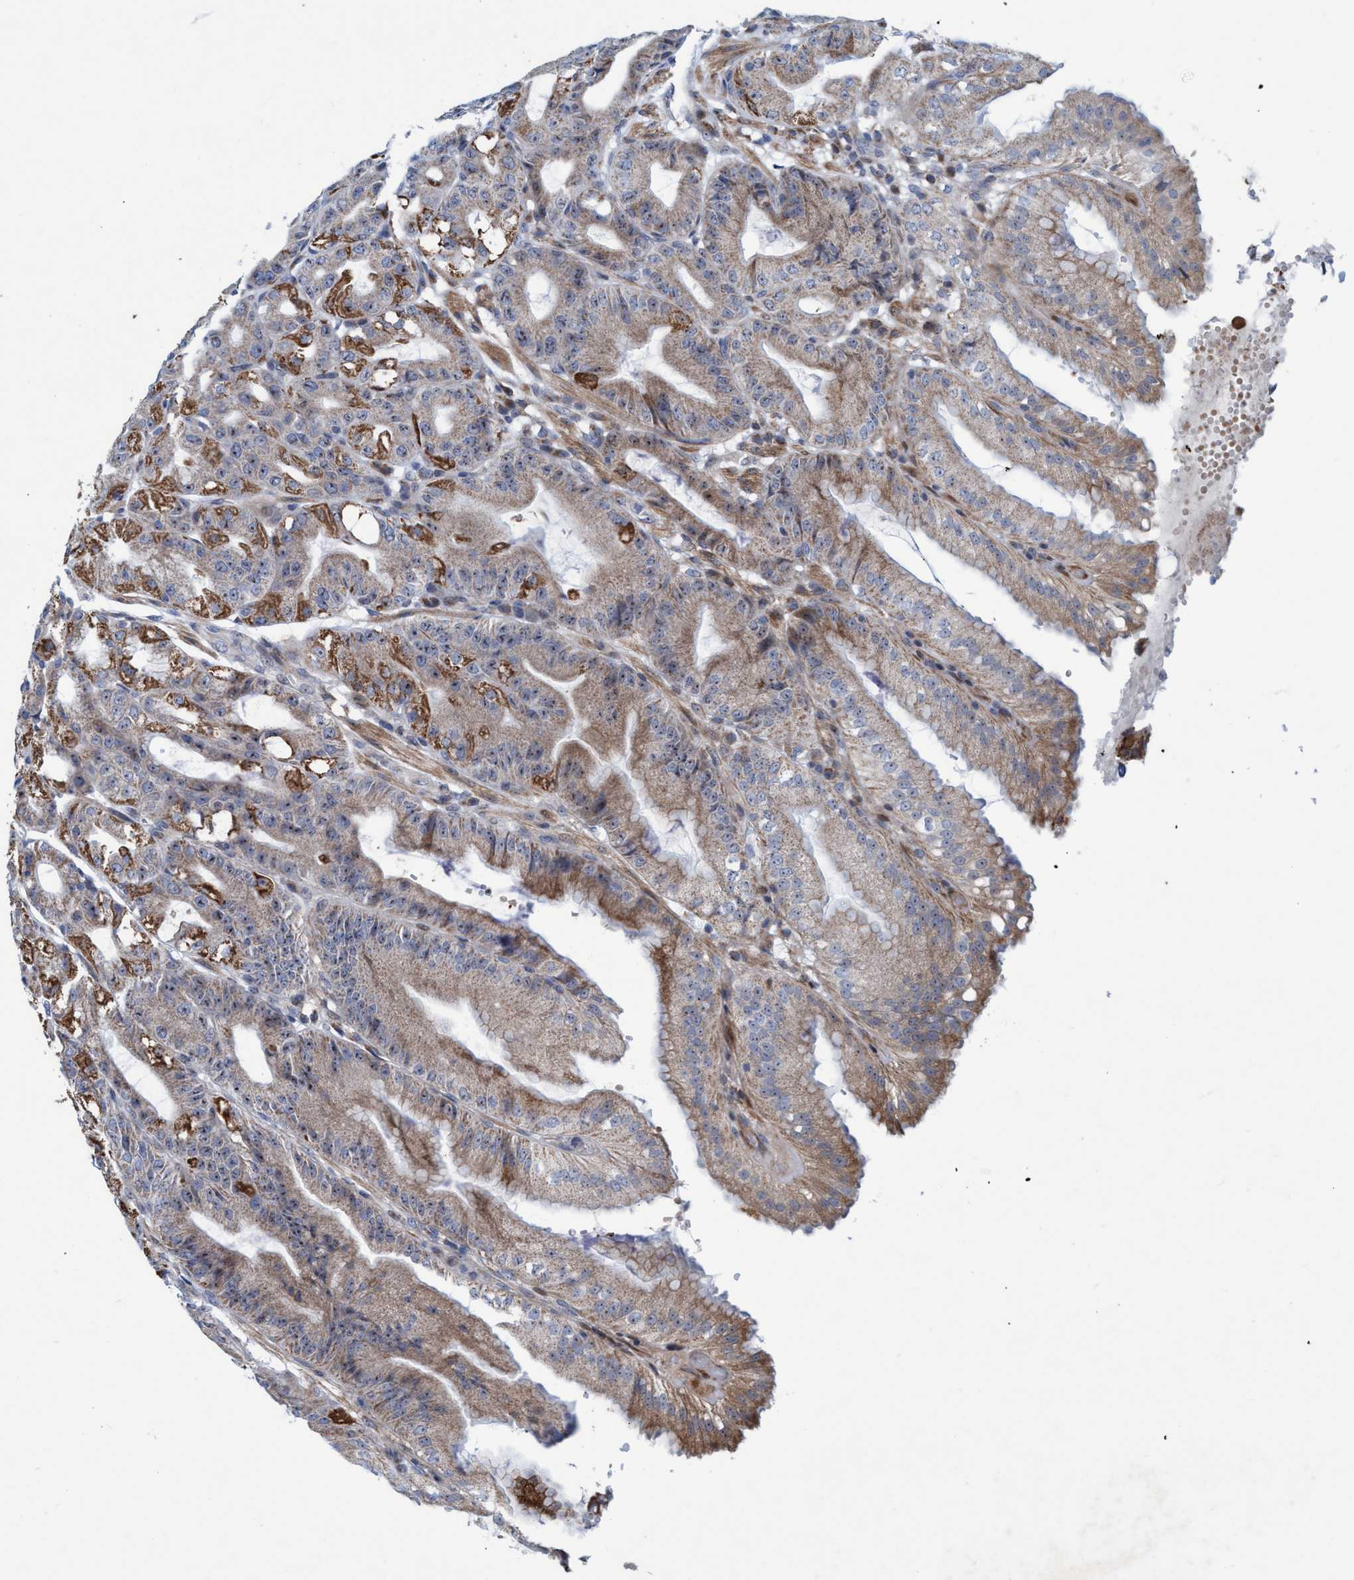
{"staining": {"intensity": "moderate", "quantity": ">75%", "location": "cytoplasmic/membranous"}, "tissue": "stomach", "cell_type": "Glandular cells", "image_type": "normal", "snomed": [{"axis": "morphology", "description": "Normal tissue, NOS"}, {"axis": "topography", "description": "Stomach, lower"}], "caption": "Protein expression analysis of normal stomach reveals moderate cytoplasmic/membranous staining in approximately >75% of glandular cells. The staining was performed using DAB (3,3'-diaminobenzidine) to visualize the protein expression in brown, while the nuclei were stained in blue with hematoxylin (Magnification: 20x).", "gene": "POLR1F", "patient": {"sex": "male", "age": 71}}